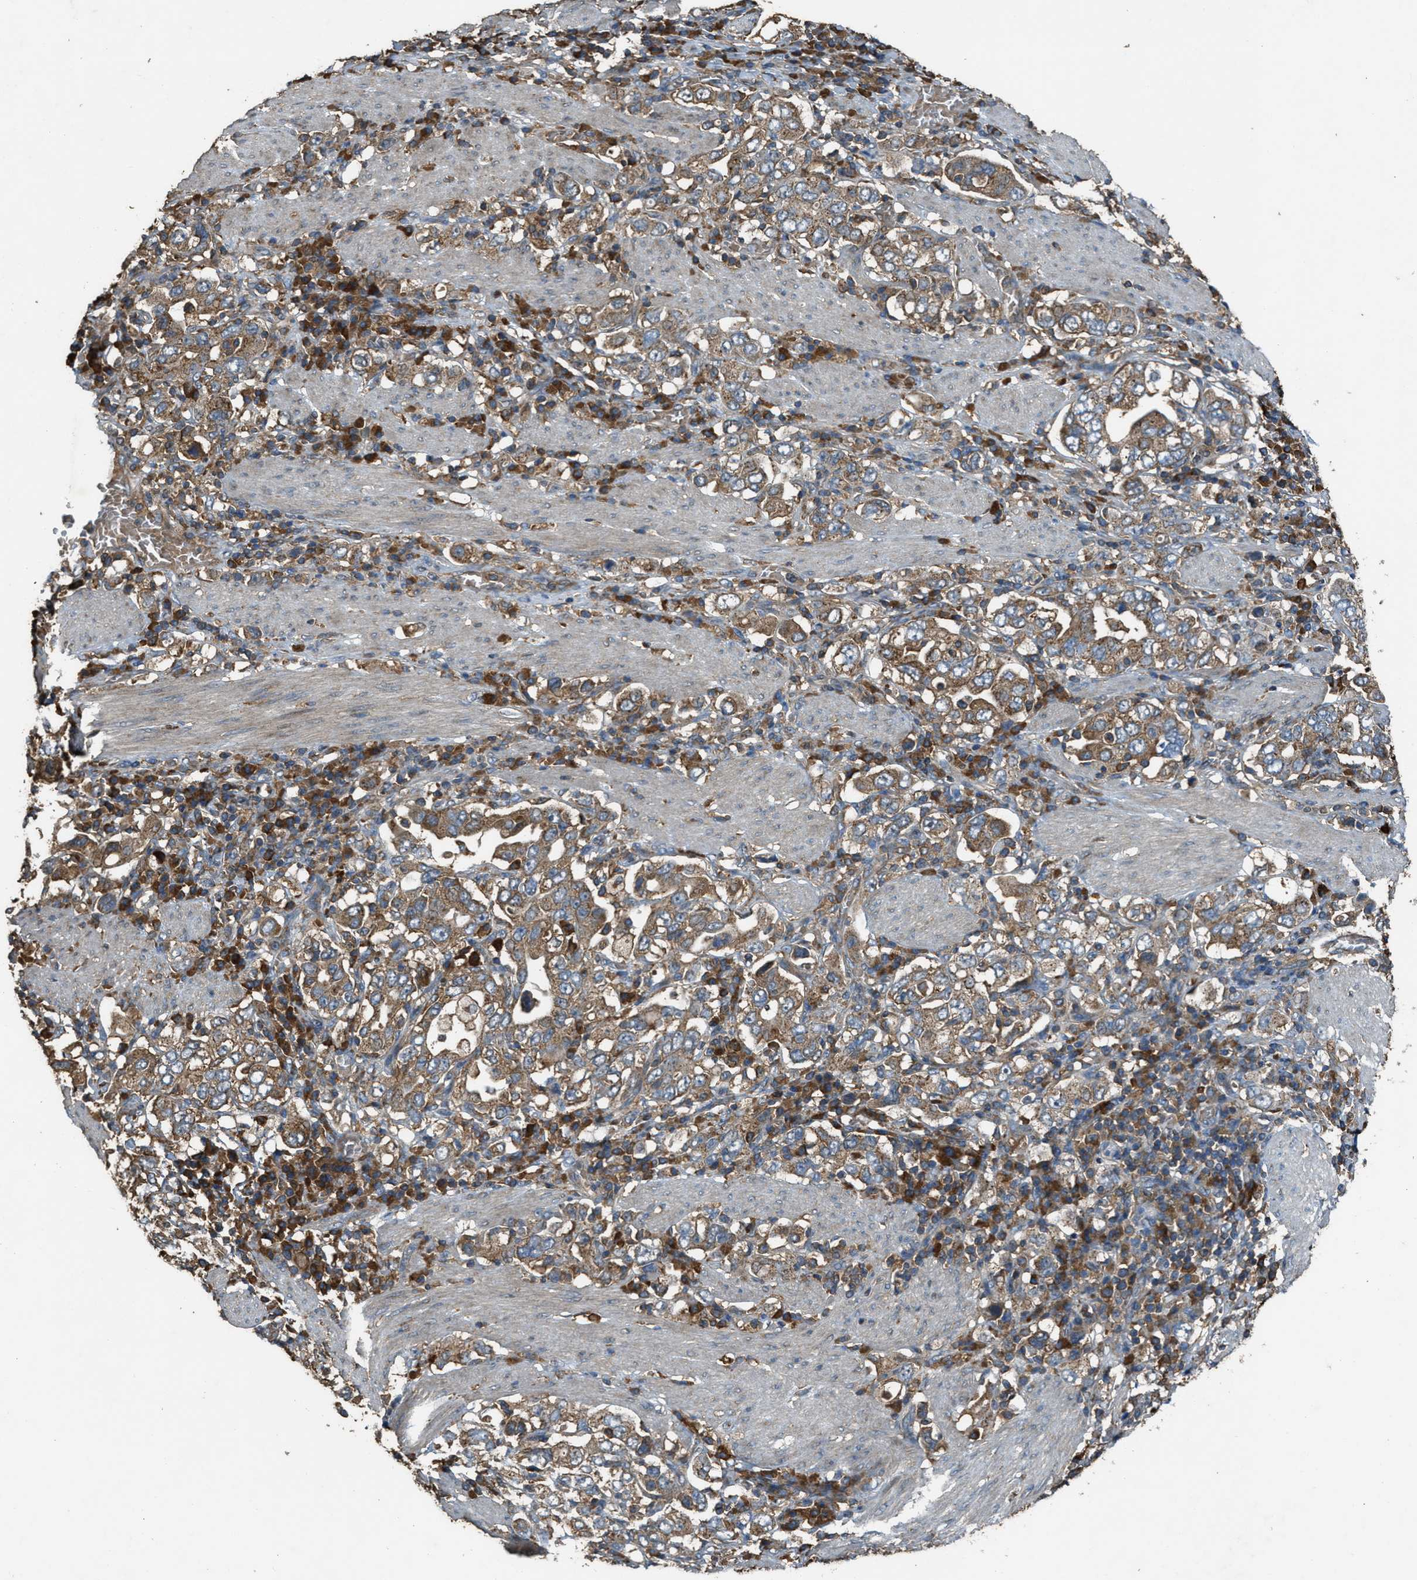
{"staining": {"intensity": "moderate", "quantity": ">75%", "location": "cytoplasmic/membranous"}, "tissue": "stomach cancer", "cell_type": "Tumor cells", "image_type": "cancer", "snomed": [{"axis": "morphology", "description": "Adenocarcinoma, NOS"}, {"axis": "topography", "description": "Stomach, upper"}], "caption": "Immunohistochemical staining of adenocarcinoma (stomach) exhibits medium levels of moderate cytoplasmic/membranous staining in about >75% of tumor cells. The staining is performed using DAB (3,3'-diaminobenzidine) brown chromogen to label protein expression. The nuclei are counter-stained blue using hematoxylin.", "gene": "MAP3K8", "patient": {"sex": "male", "age": 62}}